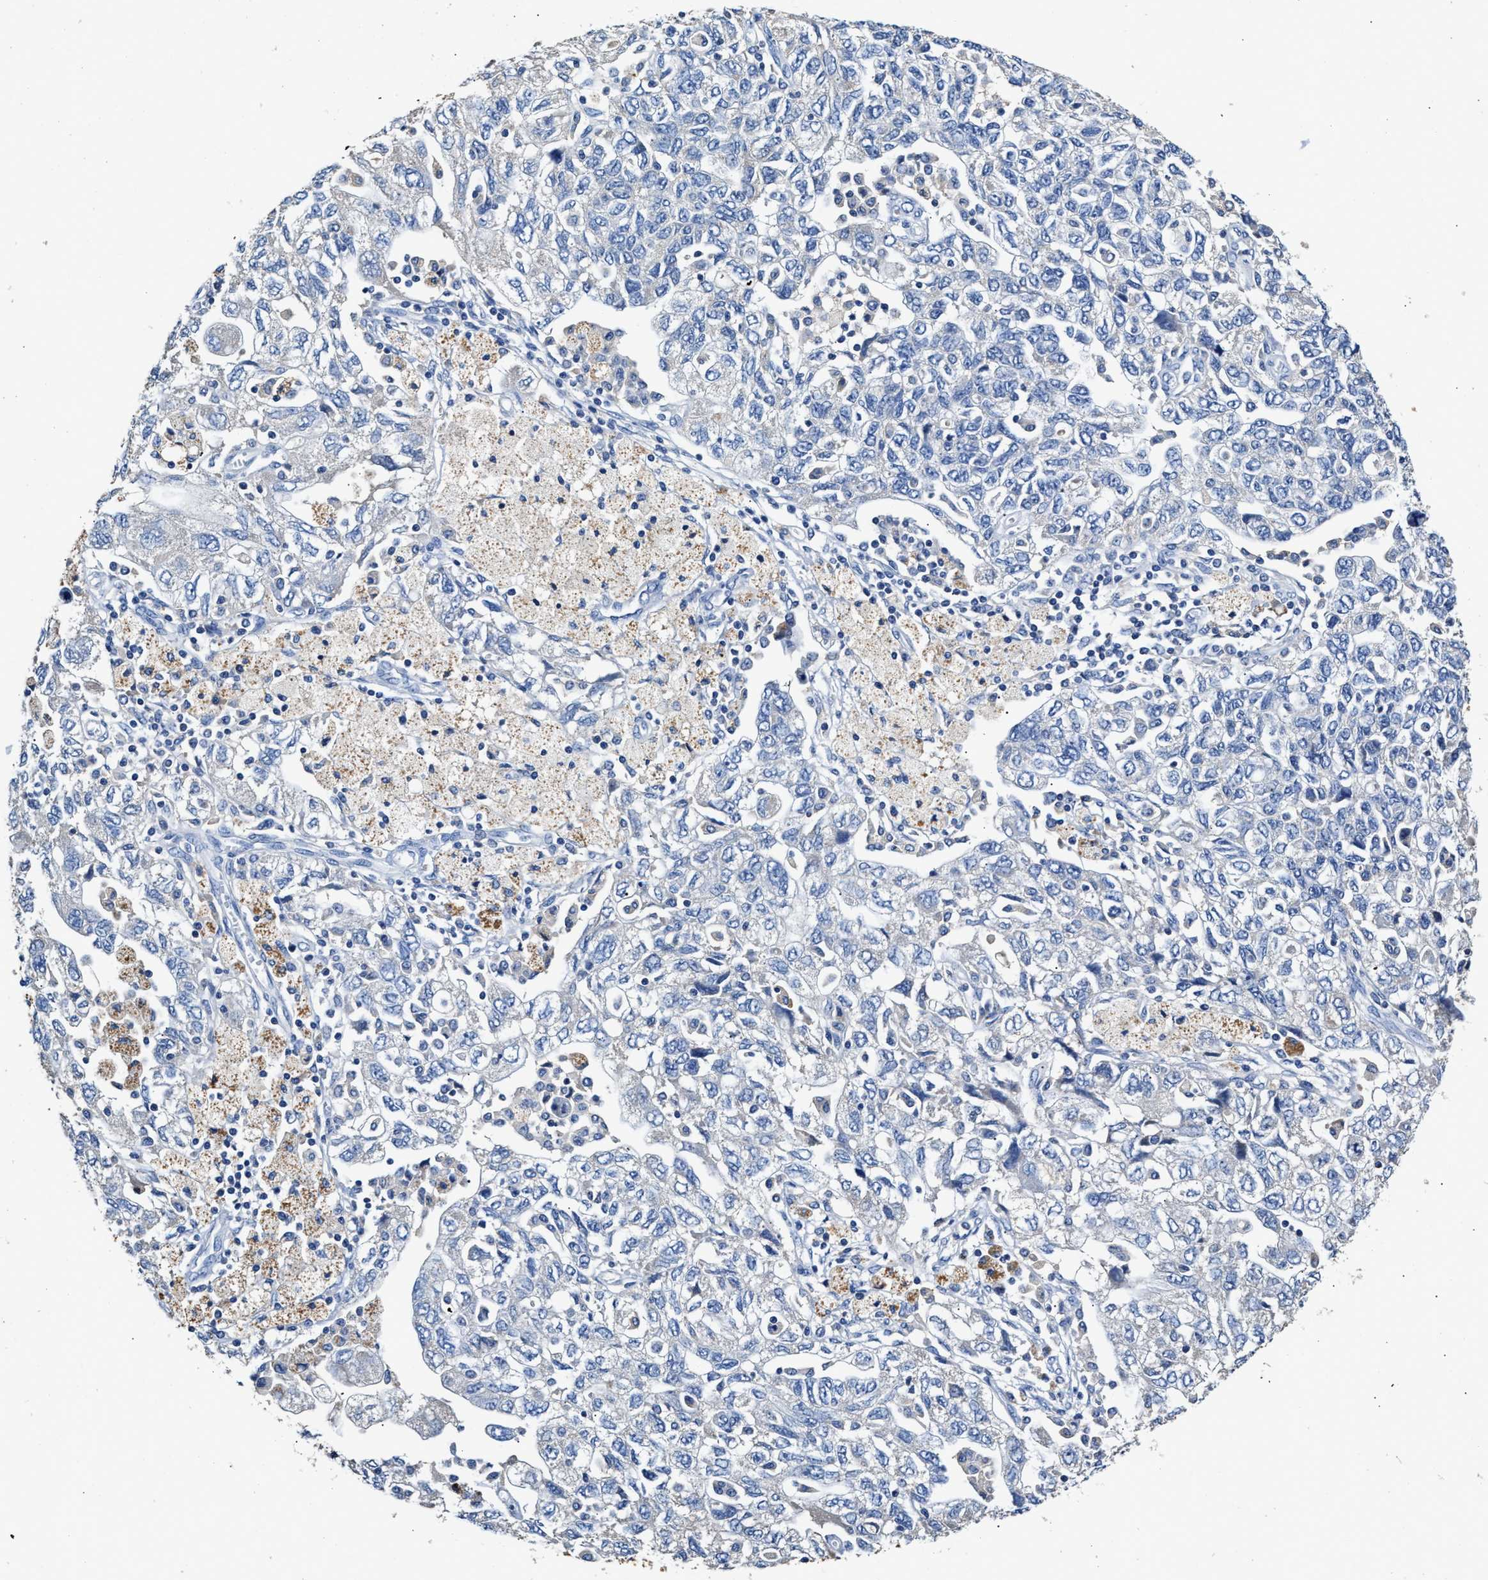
{"staining": {"intensity": "negative", "quantity": "none", "location": "none"}, "tissue": "ovarian cancer", "cell_type": "Tumor cells", "image_type": "cancer", "snomed": [{"axis": "morphology", "description": "Carcinoma, NOS"}, {"axis": "morphology", "description": "Cystadenocarcinoma, serous, NOS"}, {"axis": "topography", "description": "Ovary"}], "caption": "Carcinoma (ovarian) stained for a protein using IHC demonstrates no positivity tumor cells.", "gene": "SLCO2B1", "patient": {"sex": "female", "age": 69}}